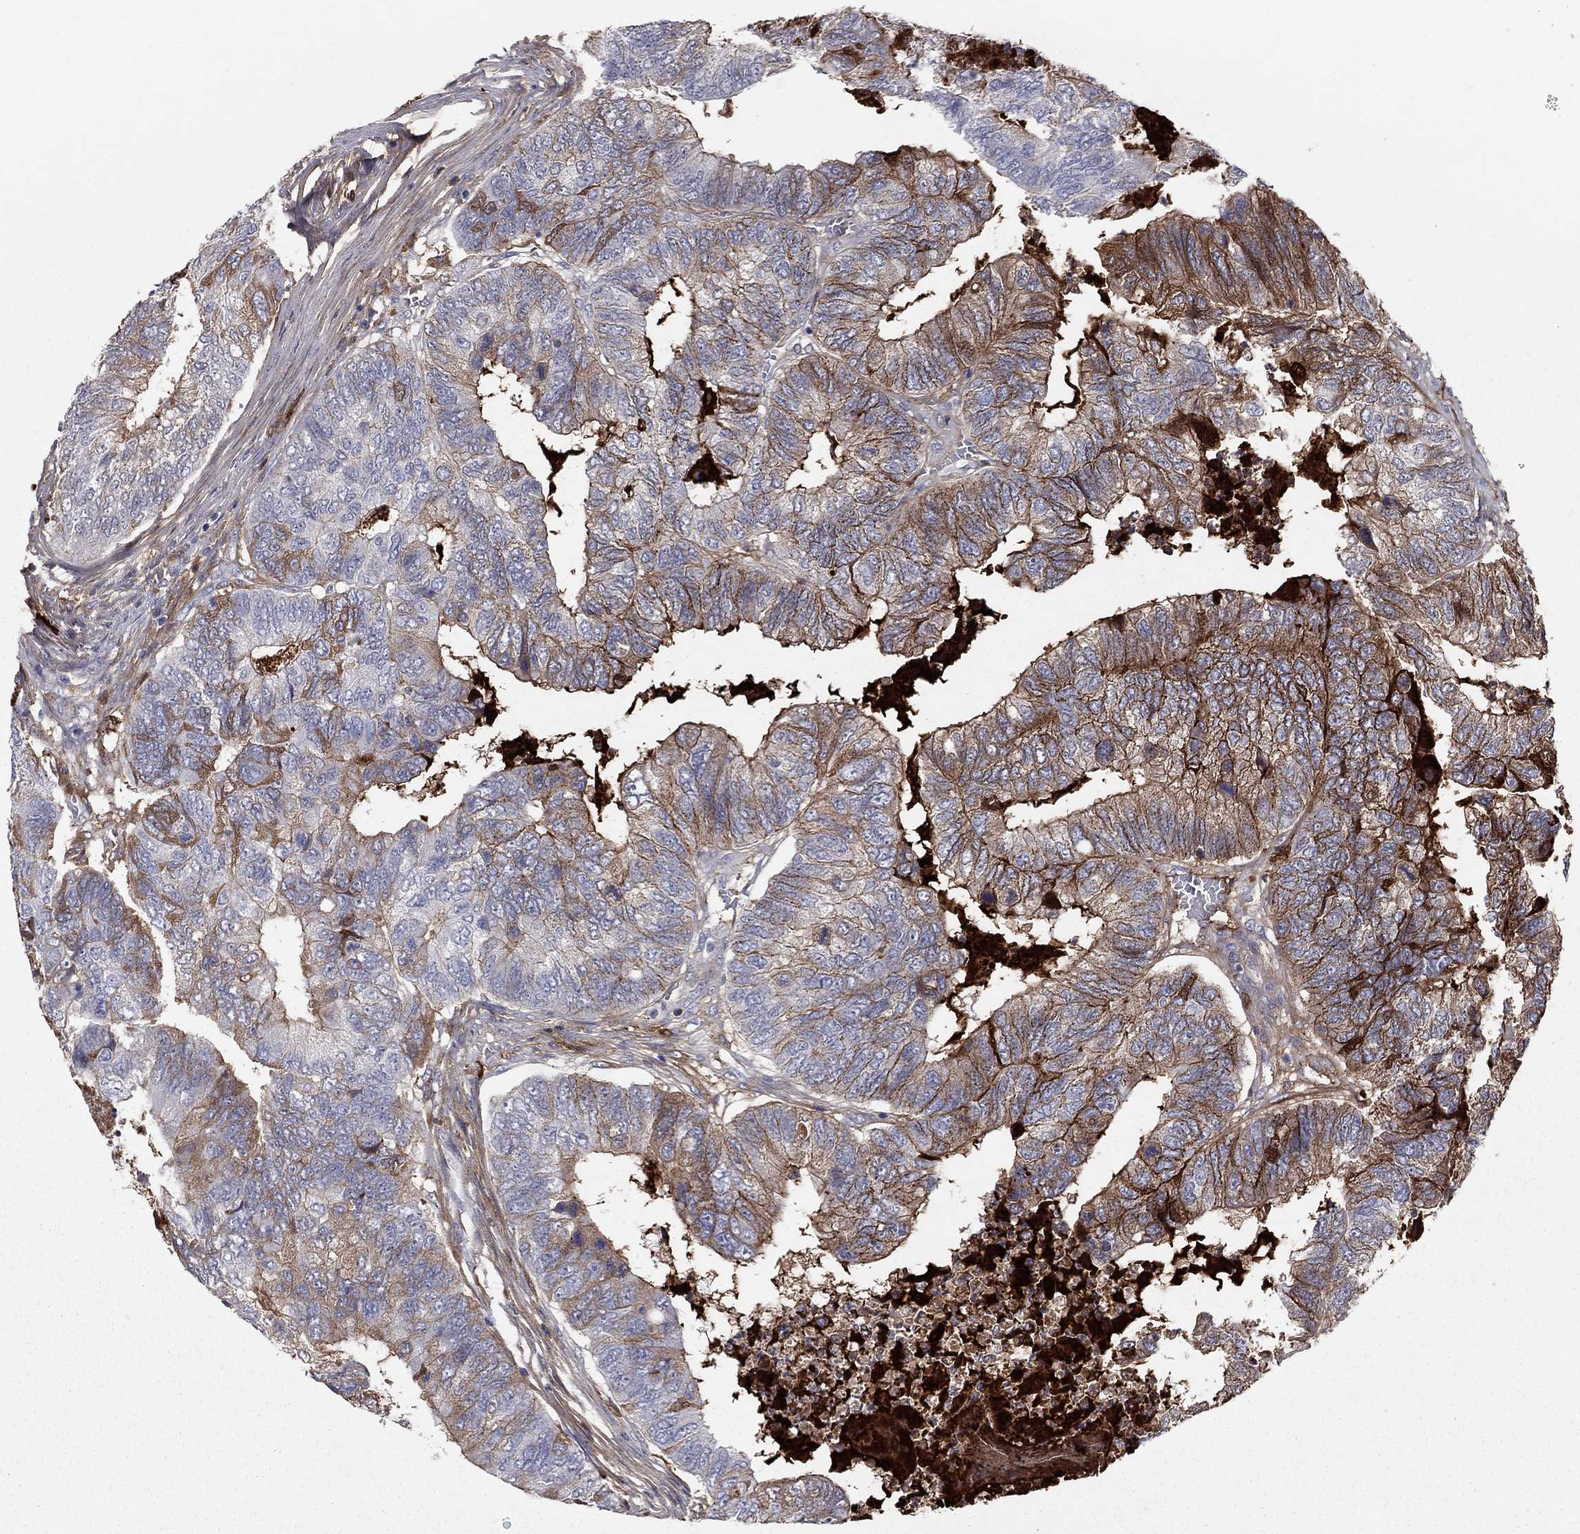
{"staining": {"intensity": "strong", "quantity": "<25%", "location": "cytoplasmic/membranous"}, "tissue": "colorectal cancer", "cell_type": "Tumor cells", "image_type": "cancer", "snomed": [{"axis": "morphology", "description": "Adenocarcinoma, NOS"}, {"axis": "topography", "description": "Colon"}], "caption": "A brown stain labels strong cytoplasmic/membranous expression of a protein in colorectal cancer (adenocarcinoma) tumor cells.", "gene": "HPX", "patient": {"sex": "female", "age": 67}}